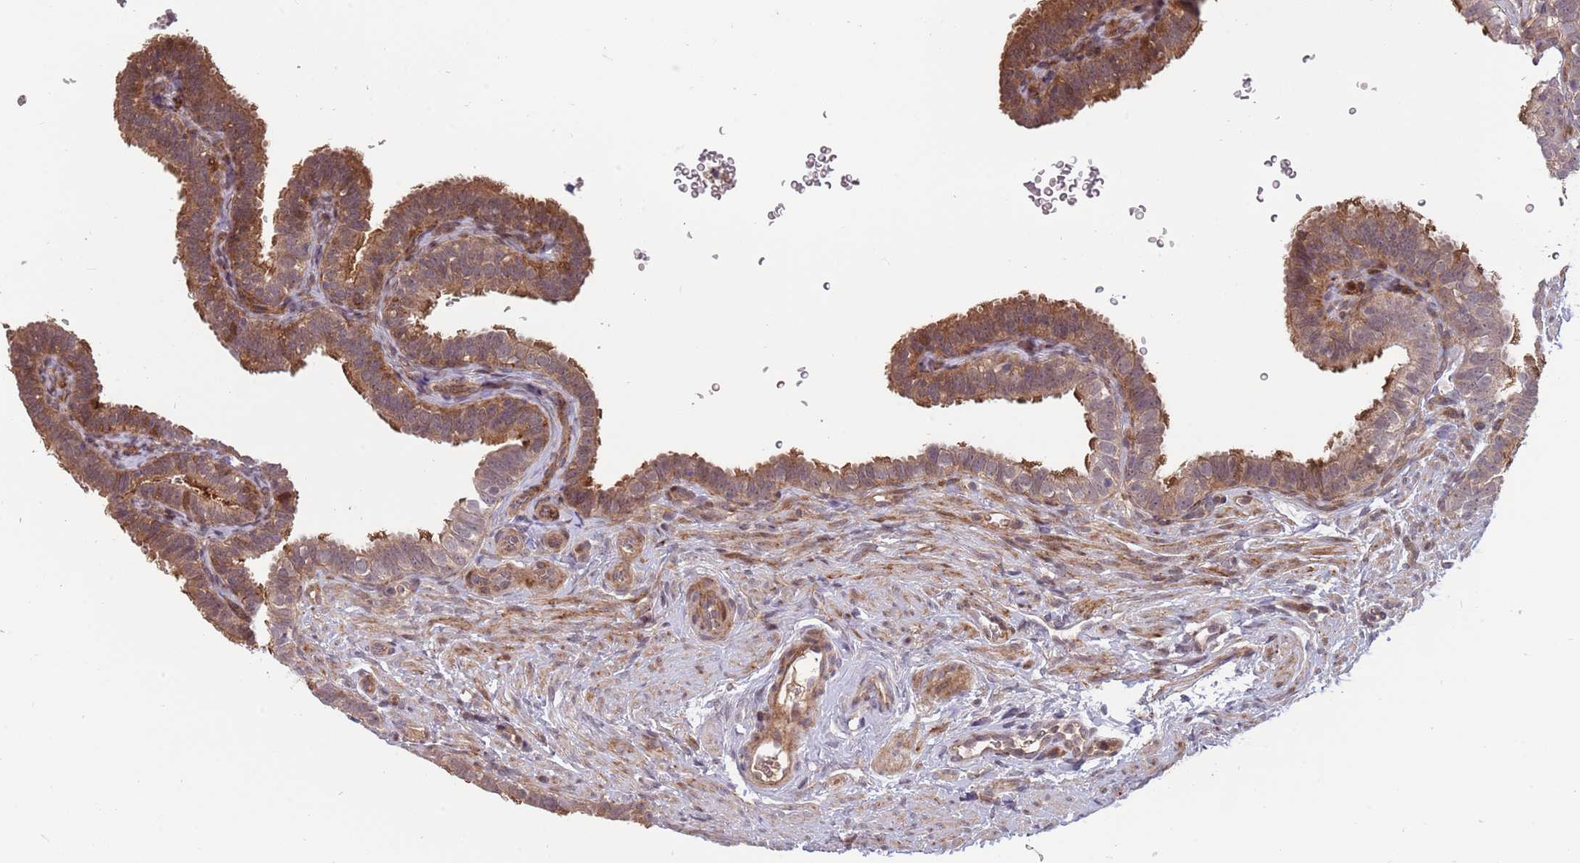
{"staining": {"intensity": "moderate", "quantity": ">75%", "location": "cytoplasmic/membranous"}, "tissue": "fallopian tube", "cell_type": "Glandular cells", "image_type": "normal", "snomed": [{"axis": "morphology", "description": "Normal tissue, NOS"}, {"axis": "topography", "description": "Fallopian tube"}], "caption": "Benign fallopian tube displays moderate cytoplasmic/membranous staining in approximately >75% of glandular cells.", "gene": "NT5DC4", "patient": {"sex": "female", "age": 41}}